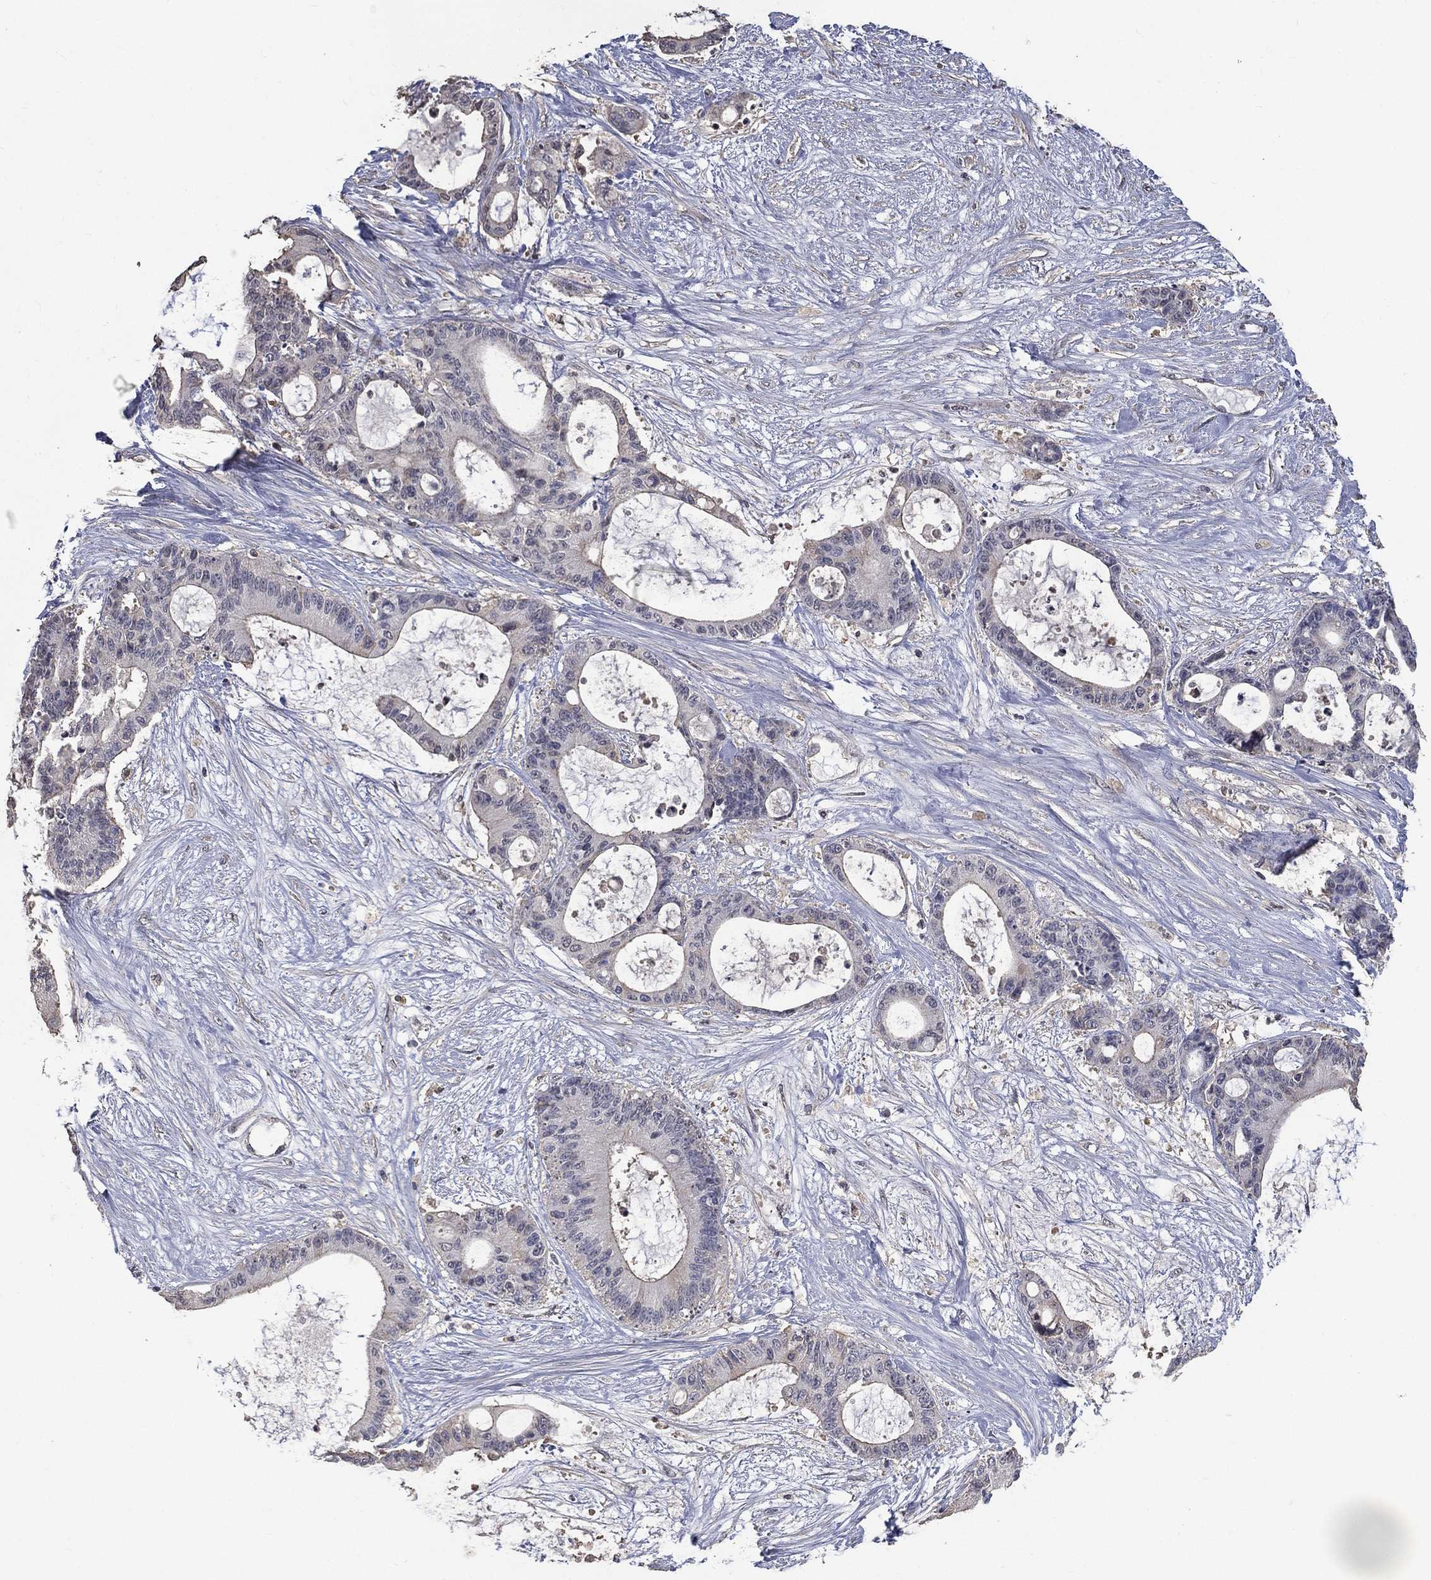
{"staining": {"intensity": "negative", "quantity": "none", "location": "none"}, "tissue": "liver cancer", "cell_type": "Tumor cells", "image_type": "cancer", "snomed": [{"axis": "morphology", "description": "Normal tissue, NOS"}, {"axis": "morphology", "description": "Cholangiocarcinoma"}, {"axis": "topography", "description": "Liver"}, {"axis": "topography", "description": "Peripheral nerve tissue"}], "caption": "DAB immunohistochemical staining of liver cholangiocarcinoma reveals no significant expression in tumor cells.", "gene": "SNAP25", "patient": {"sex": "female", "age": 73}}